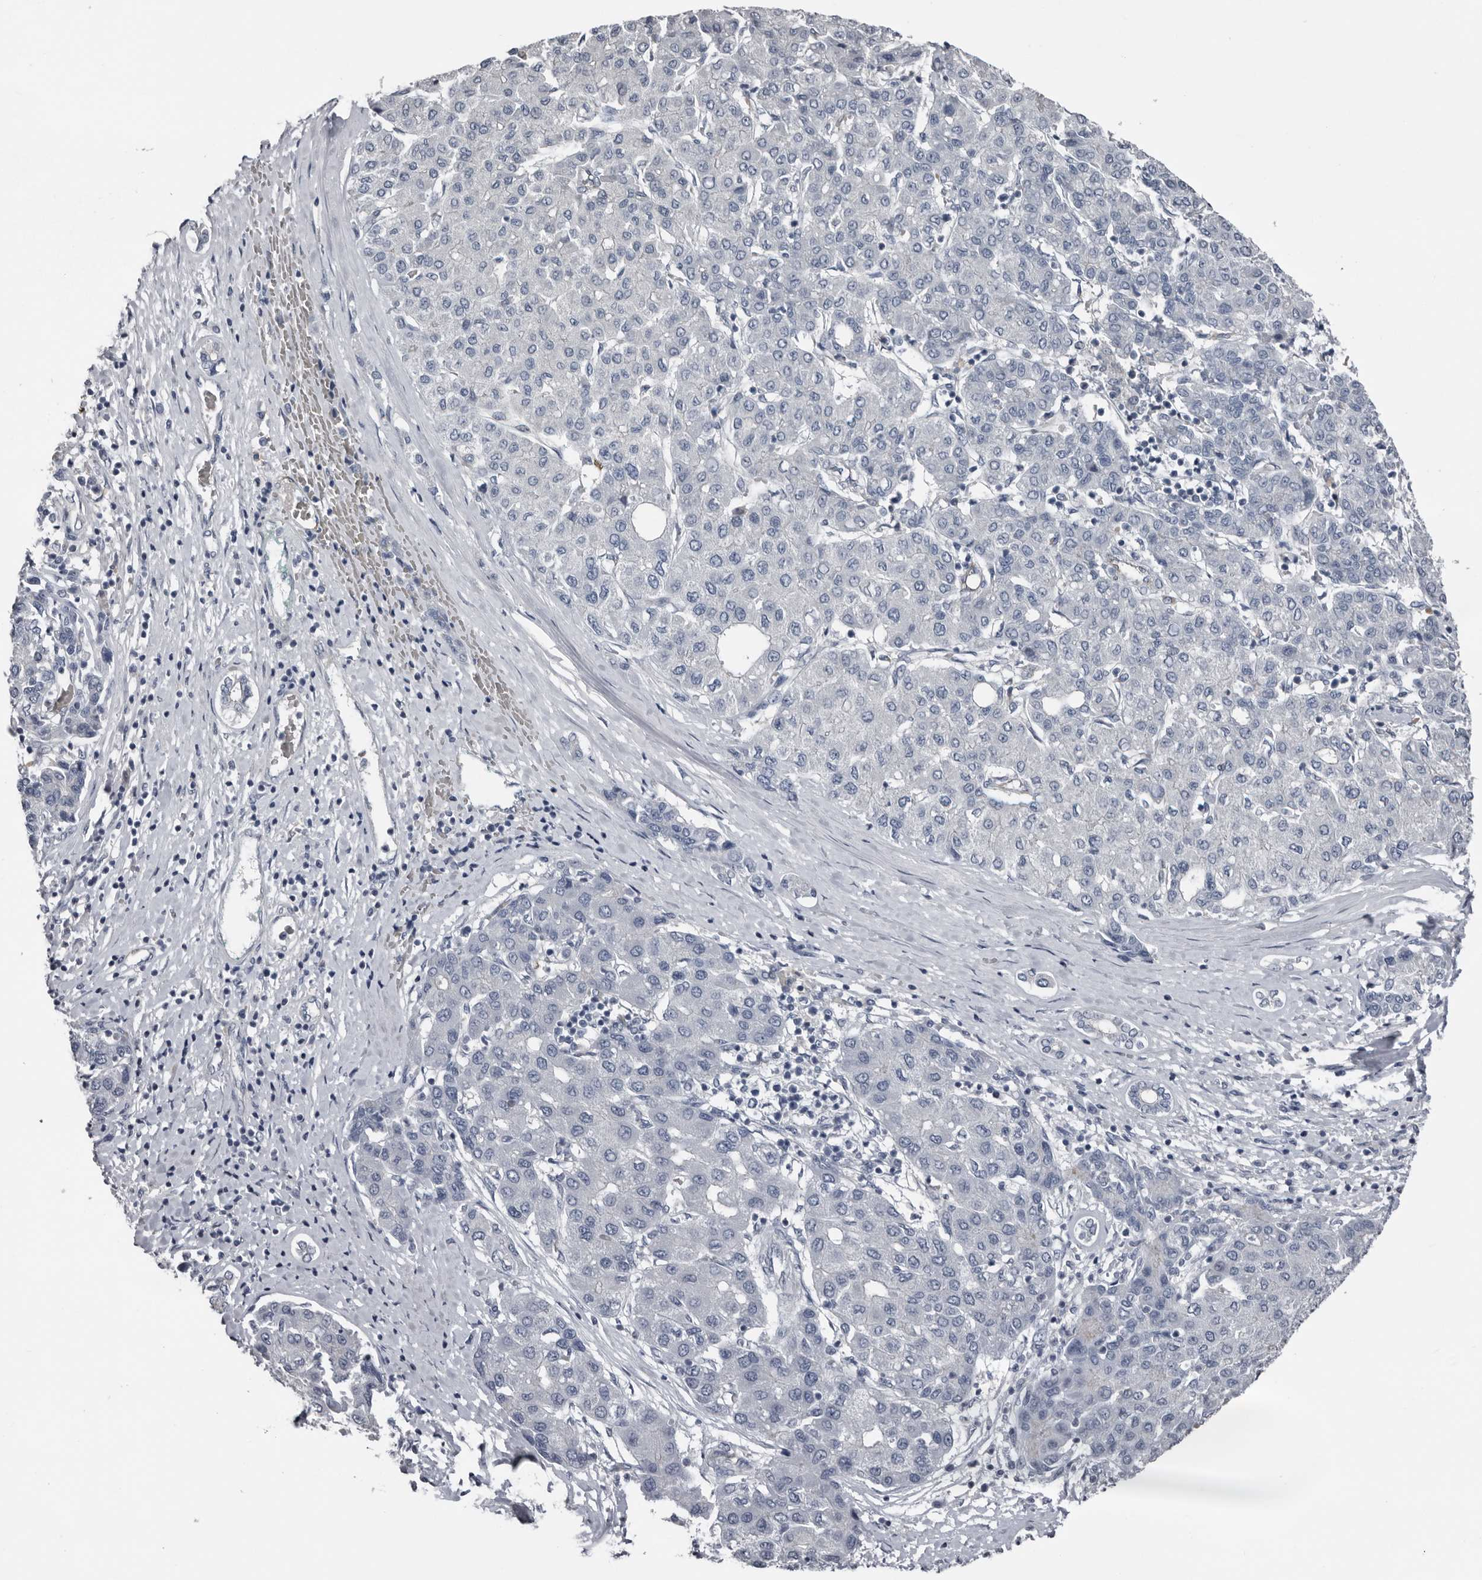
{"staining": {"intensity": "negative", "quantity": "none", "location": "none"}, "tissue": "liver cancer", "cell_type": "Tumor cells", "image_type": "cancer", "snomed": [{"axis": "morphology", "description": "Carcinoma, Hepatocellular, NOS"}, {"axis": "topography", "description": "Liver"}], "caption": "IHC image of neoplastic tissue: human liver hepatocellular carcinoma stained with DAB (3,3'-diaminobenzidine) reveals no significant protein positivity in tumor cells.", "gene": "FABP7", "patient": {"sex": "male", "age": 65}}